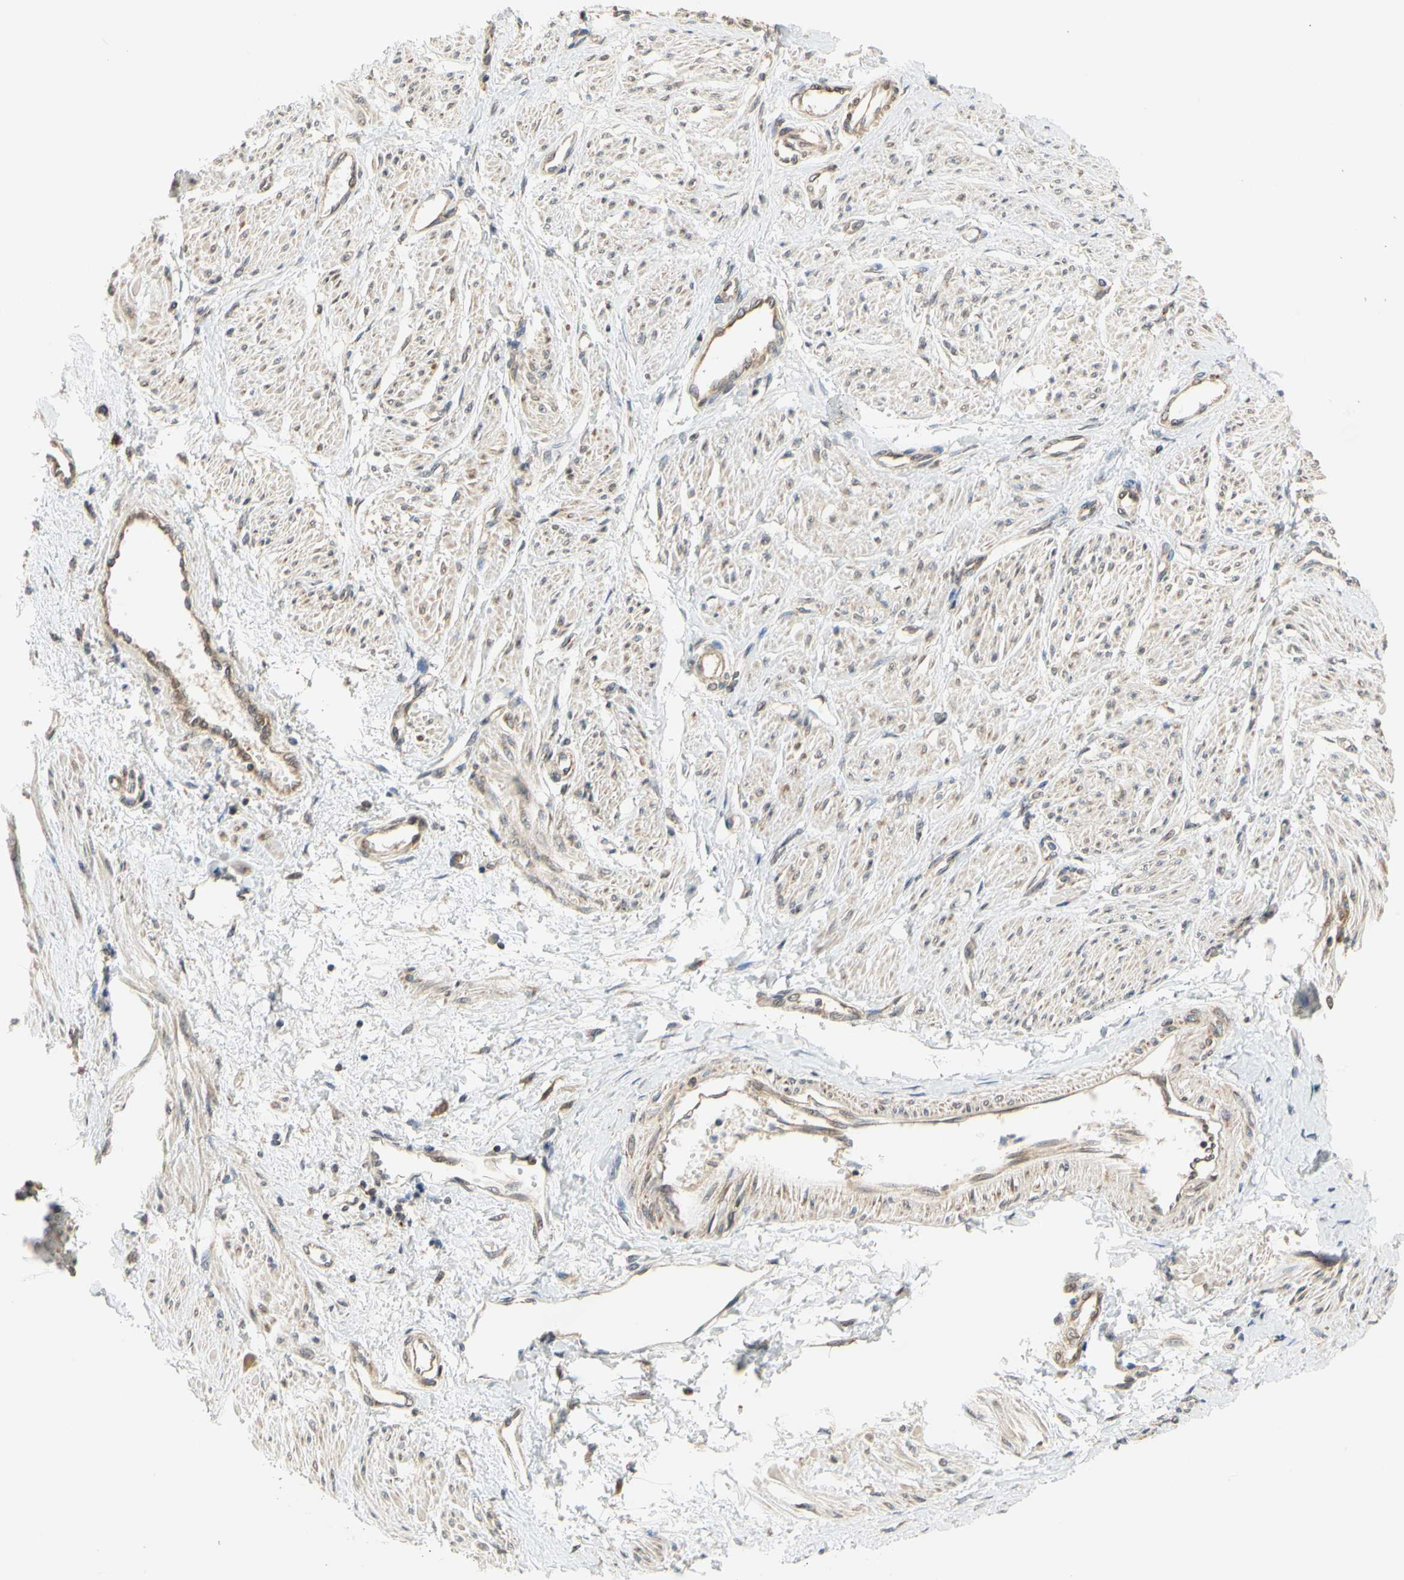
{"staining": {"intensity": "moderate", "quantity": "25%-75%", "location": "cytoplasmic/membranous"}, "tissue": "smooth muscle", "cell_type": "Smooth muscle cells", "image_type": "normal", "snomed": [{"axis": "morphology", "description": "Normal tissue, NOS"}, {"axis": "topography", "description": "Smooth muscle"}, {"axis": "topography", "description": "Uterus"}], "caption": "IHC micrograph of benign smooth muscle: smooth muscle stained using immunohistochemistry shows medium levels of moderate protein expression localized specifically in the cytoplasmic/membranous of smooth muscle cells, appearing as a cytoplasmic/membranous brown color.", "gene": "ANKHD1", "patient": {"sex": "female", "age": 39}}